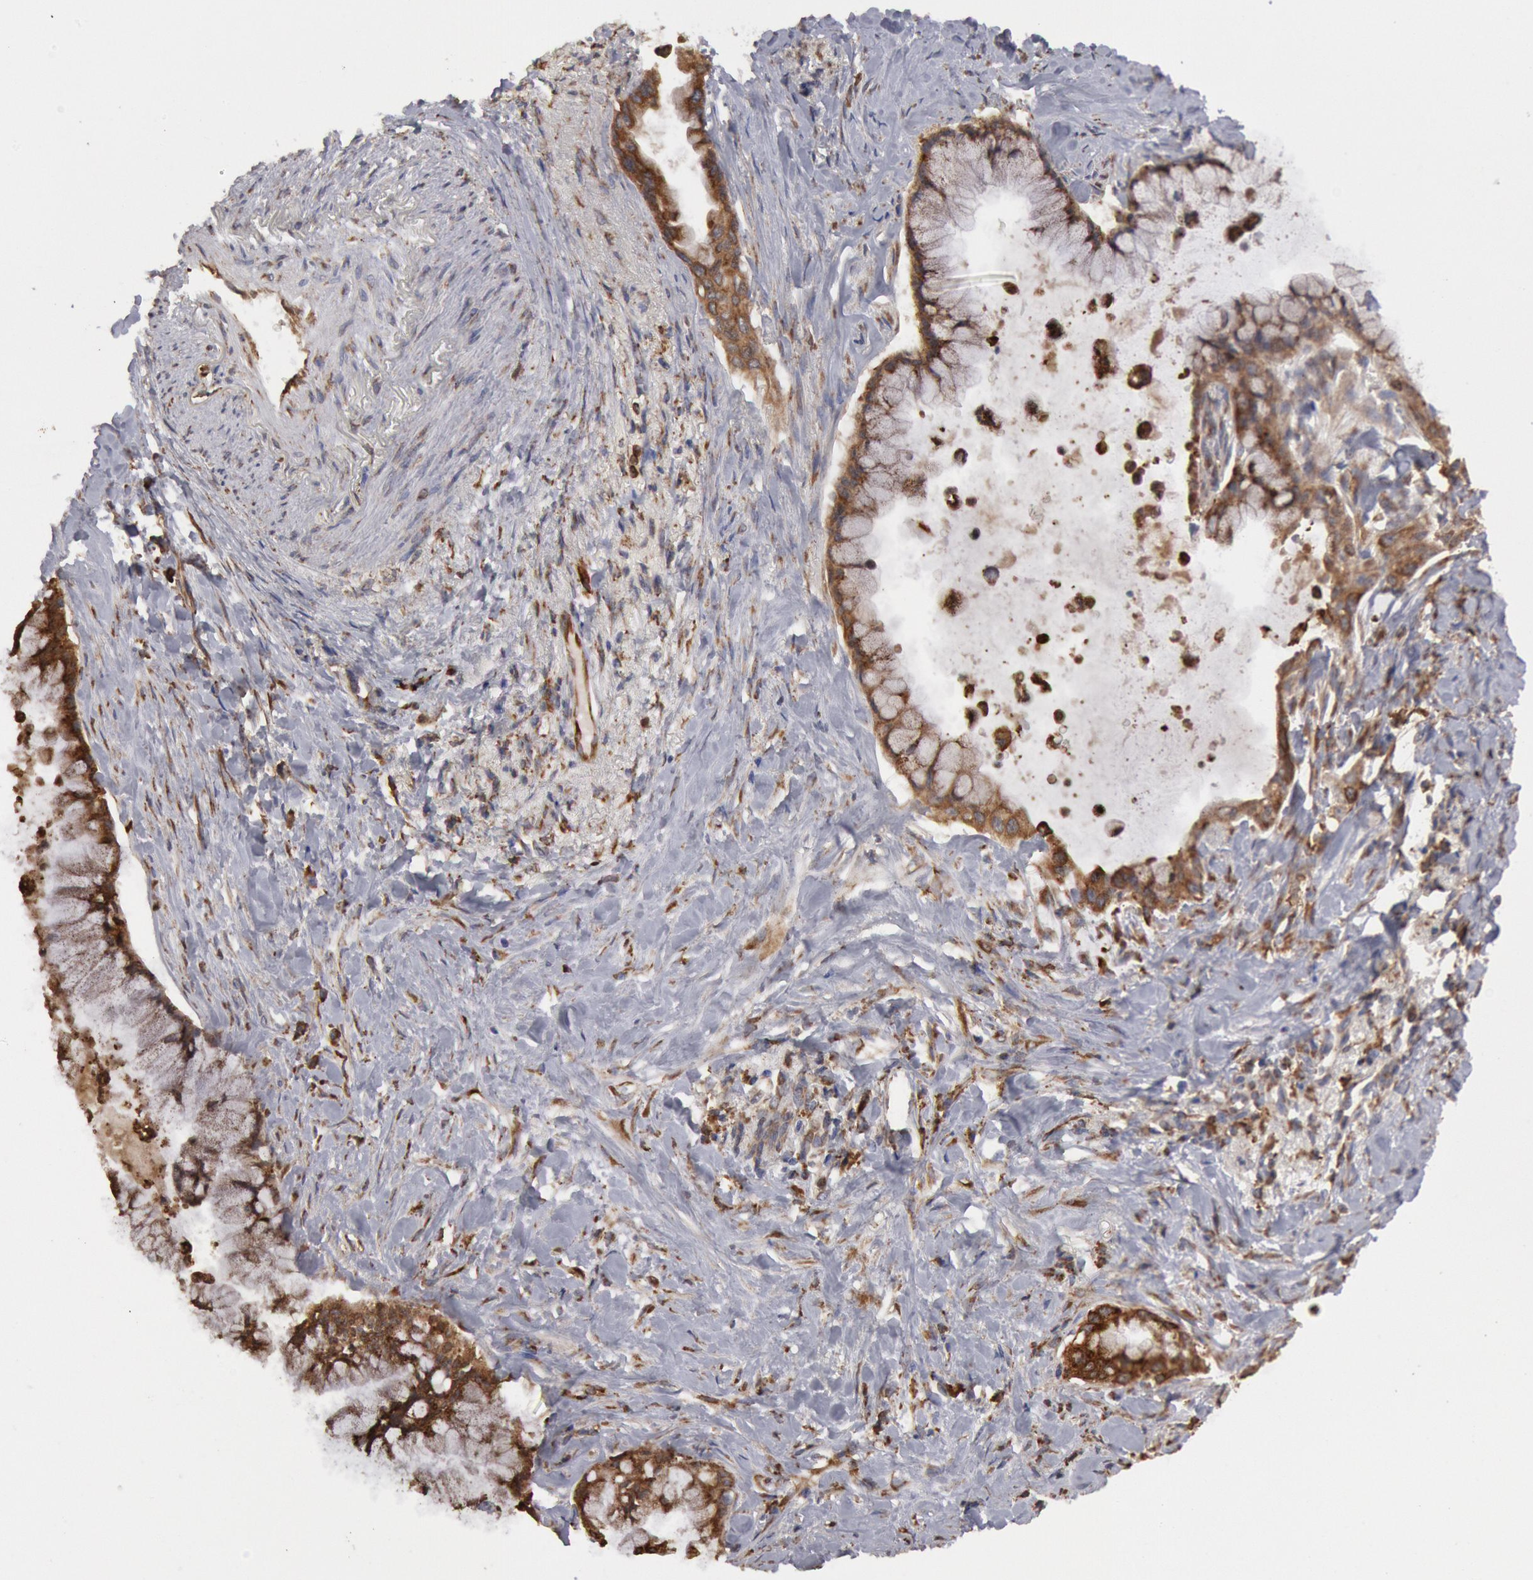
{"staining": {"intensity": "strong", "quantity": ">75%", "location": "cytoplasmic/membranous"}, "tissue": "pancreatic cancer", "cell_type": "Tumor cells", "image_type": "cancer", "snomed": [{"axis": "morphology", "description": "Adenocarcinoma, NOS"}, {"axis": "topography", "description": "Pancreas"}], "caption": "Strong cytoplasmic/membranous expression is identified in approximately >75% of tumor cells in adenocarcinoma (pancreatic). Using DAB (brown) and hematoxylin (blue) stains, captured at high magnification using brightfield microscopy.", "gene": "ERP44", "patient": {"sex": "male", "age": 59}}